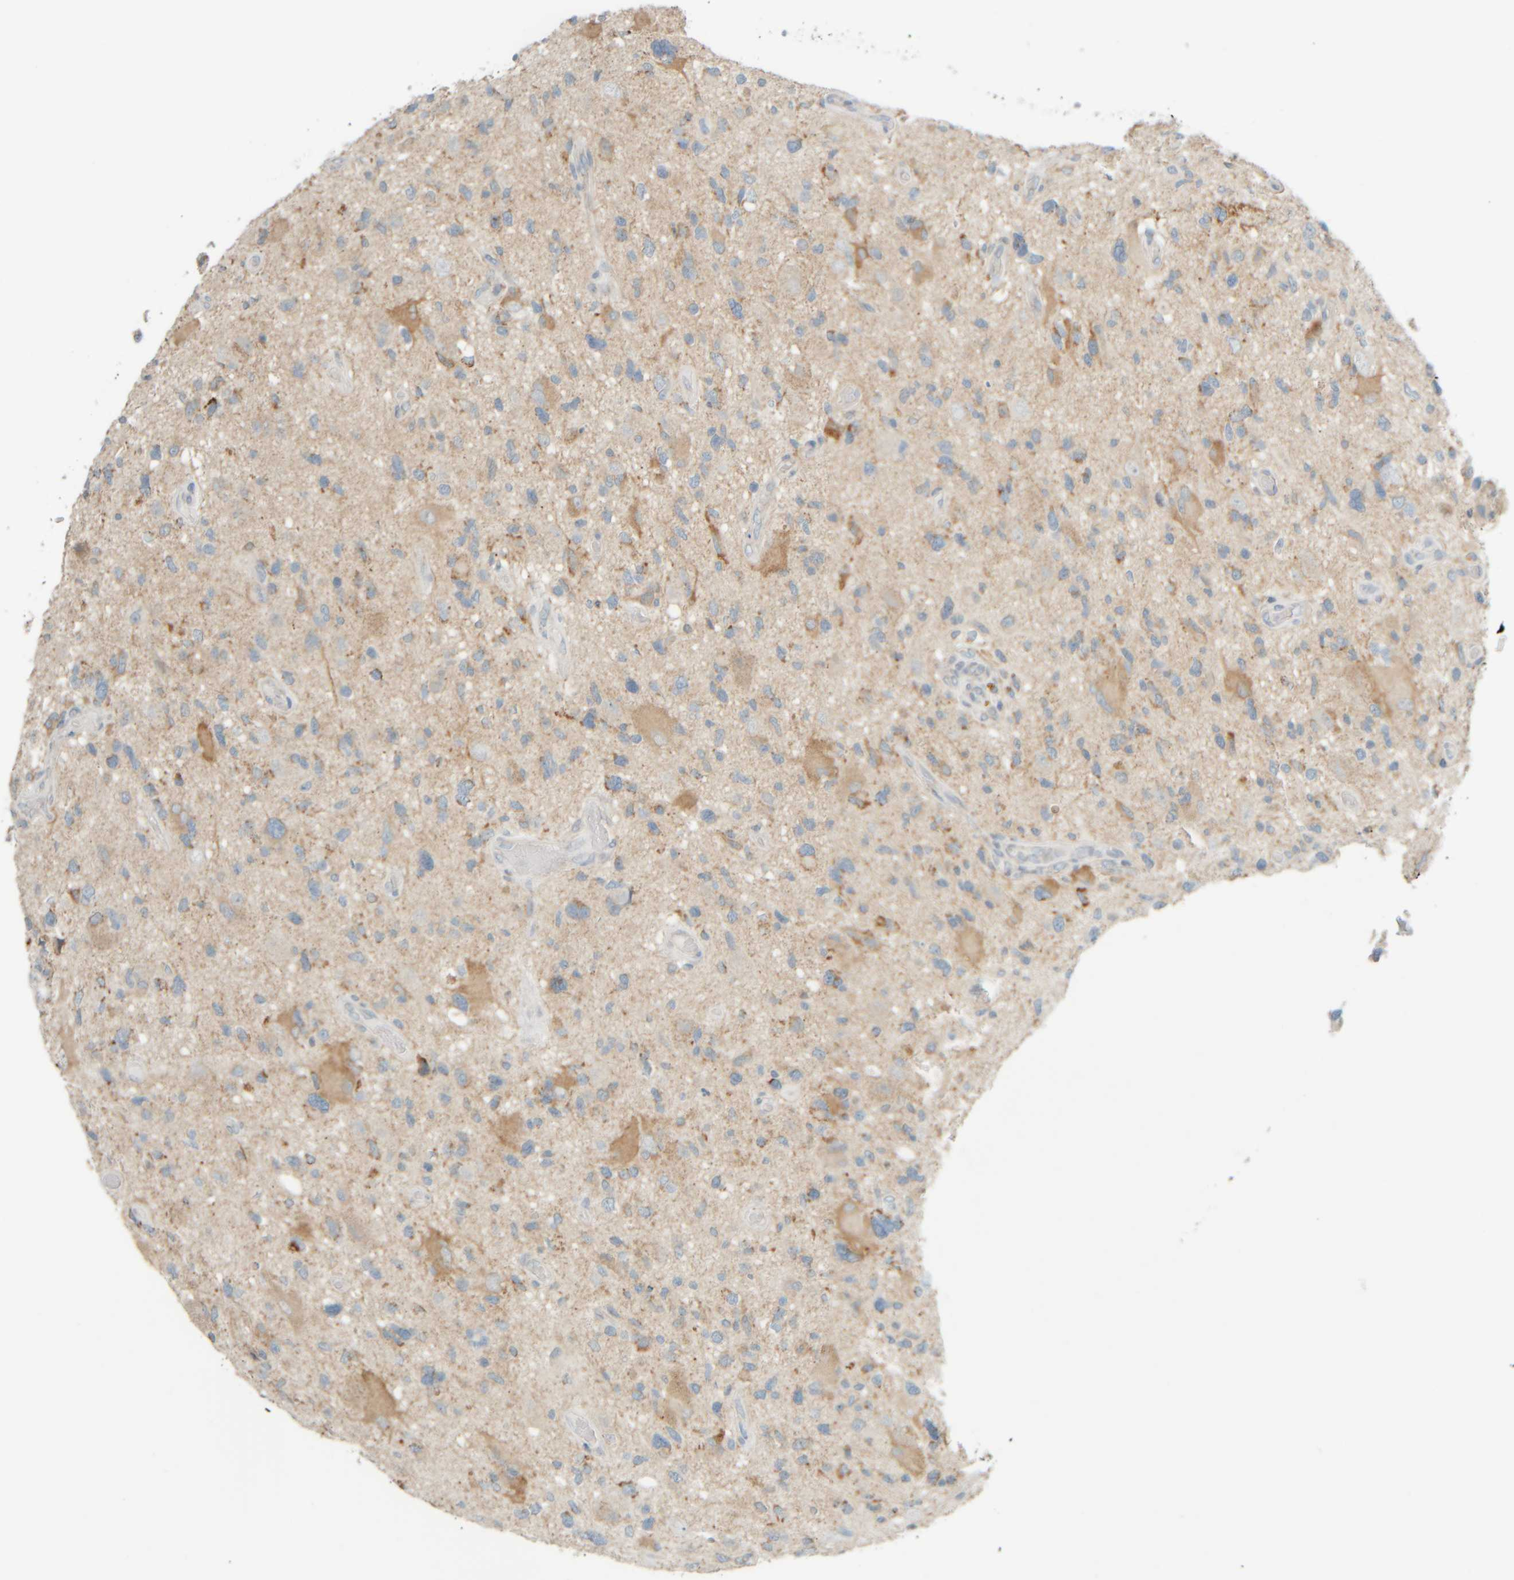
{"staining": {"intensity": "moderate", "quantity": "<25%", "location": "cytoplasmic/membranous"}, "tissue": "glioma", "cell_type": "Tumor cells", "image_type": "cancer", "snomed": [{"axis": "morphology", "description": "Glioma, malignant, High grade"}, {"axis": "topography", "description": "Brain"}], "caption": "An immunohistochemistry (IHC) histopathology image of tumor tissue is shown. Protein staining in brown shows moderate cytoplasmic/membranous positivity in glioma within tumor cells.", "gene": "PTGES3L-AARSD1", "patient": {"sex": "male", "age": 33}}